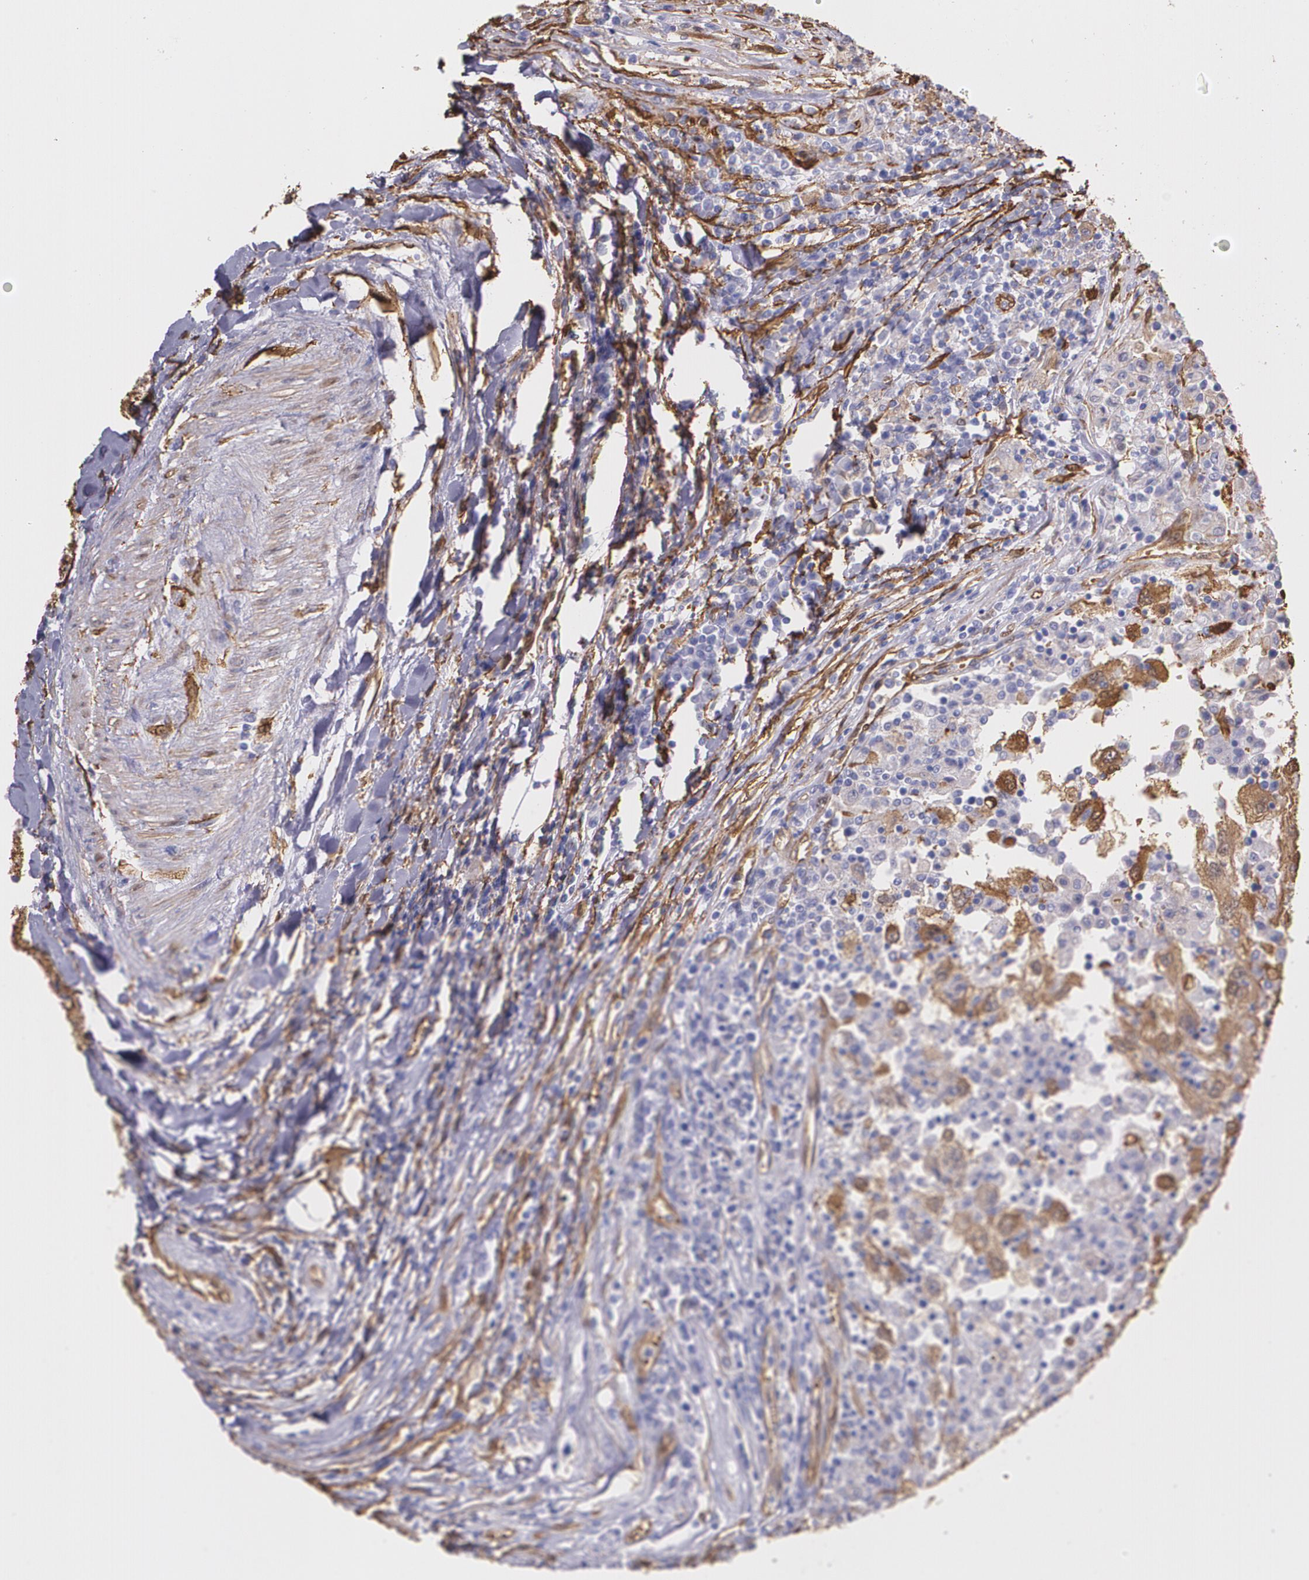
{"staining": {"intensity": "negative", "quantity": "none", "location": "none"}, "tissue": "renal cancer", "cell_type": "Tumor cells", "image_type": "cancer", "snomed": [{"axis": "morphology", "description": "Normal tissue, NOS"}, {"axis": "morphology", "description": "Adenocarcinoma, NOS"}, {"axis": "topography", "description": "Kidney"}], "caption": "Tumor cells show no significant positivity in adenocarcinoma (renal).", "gene": "MMP2", "patient": {"sex": "male", "age": 71}}